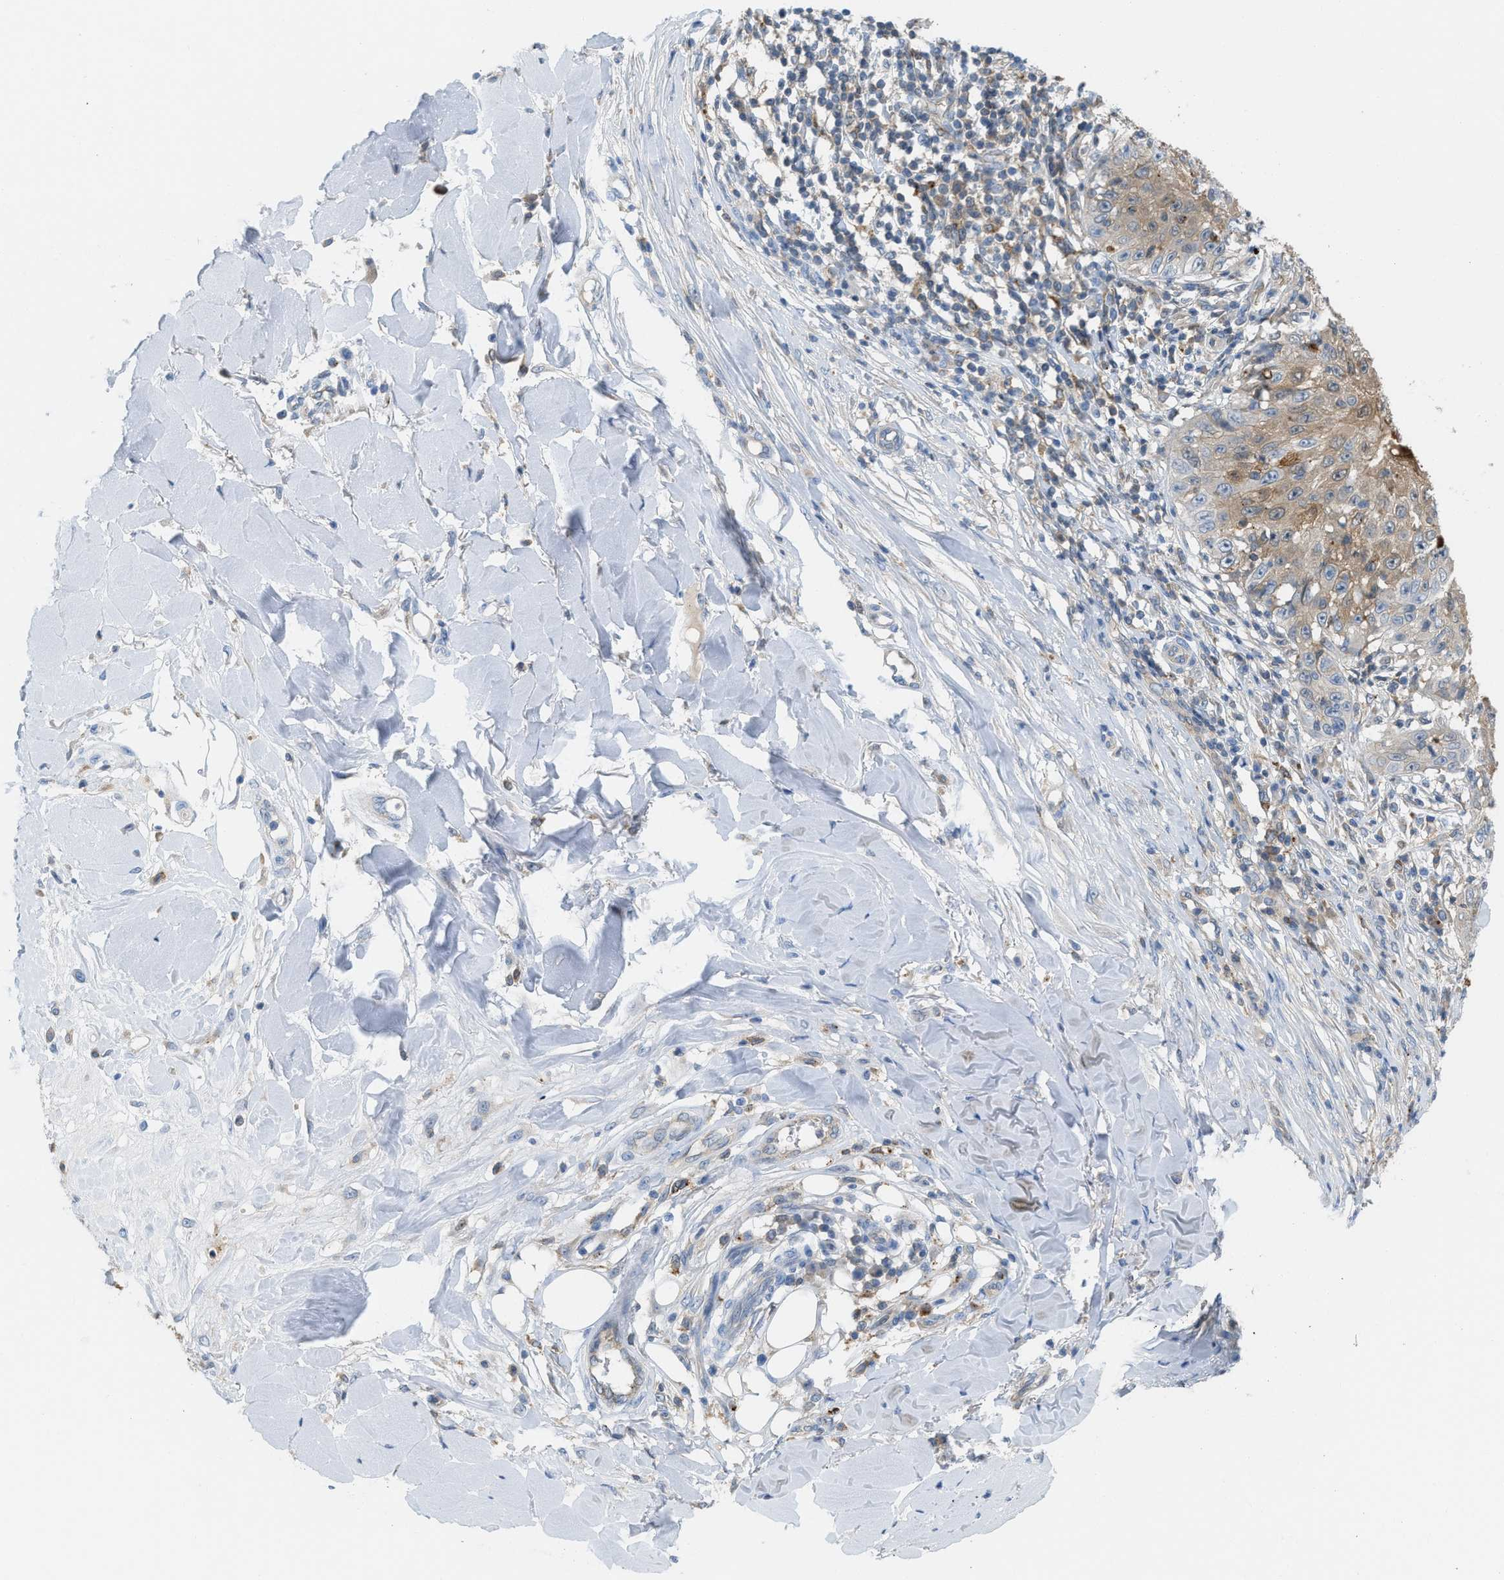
{"staining": {"intensity": "moderate", "quantity": "25%-75%", "location": "cytoplasmic/membranous"}, "tissue": "skin cancer", "cell_type": "Tumor cells", "image_type": "cancer", "snomed": [{"axis": "morphology", "description": "Squamous cell carcinoma, NOS"}, {"axis": "topography", "description": "Skin"}], "caption": "High-magnification brightfield microscopy of skin cancer (squamous cell carcinoma) stained with DAB (3,3'-diaminobenzidine) (brown) and counterstained with hematoxylin (blue). tumor cells exhibit moderate cytoplasmic/membranous staining is appreciated in about25%-75% of cells. (Brightfield microscopy of DAB IHC at high magnification).", "gene": "CSTB", "patient": {"sex": "male", "age": 86}}